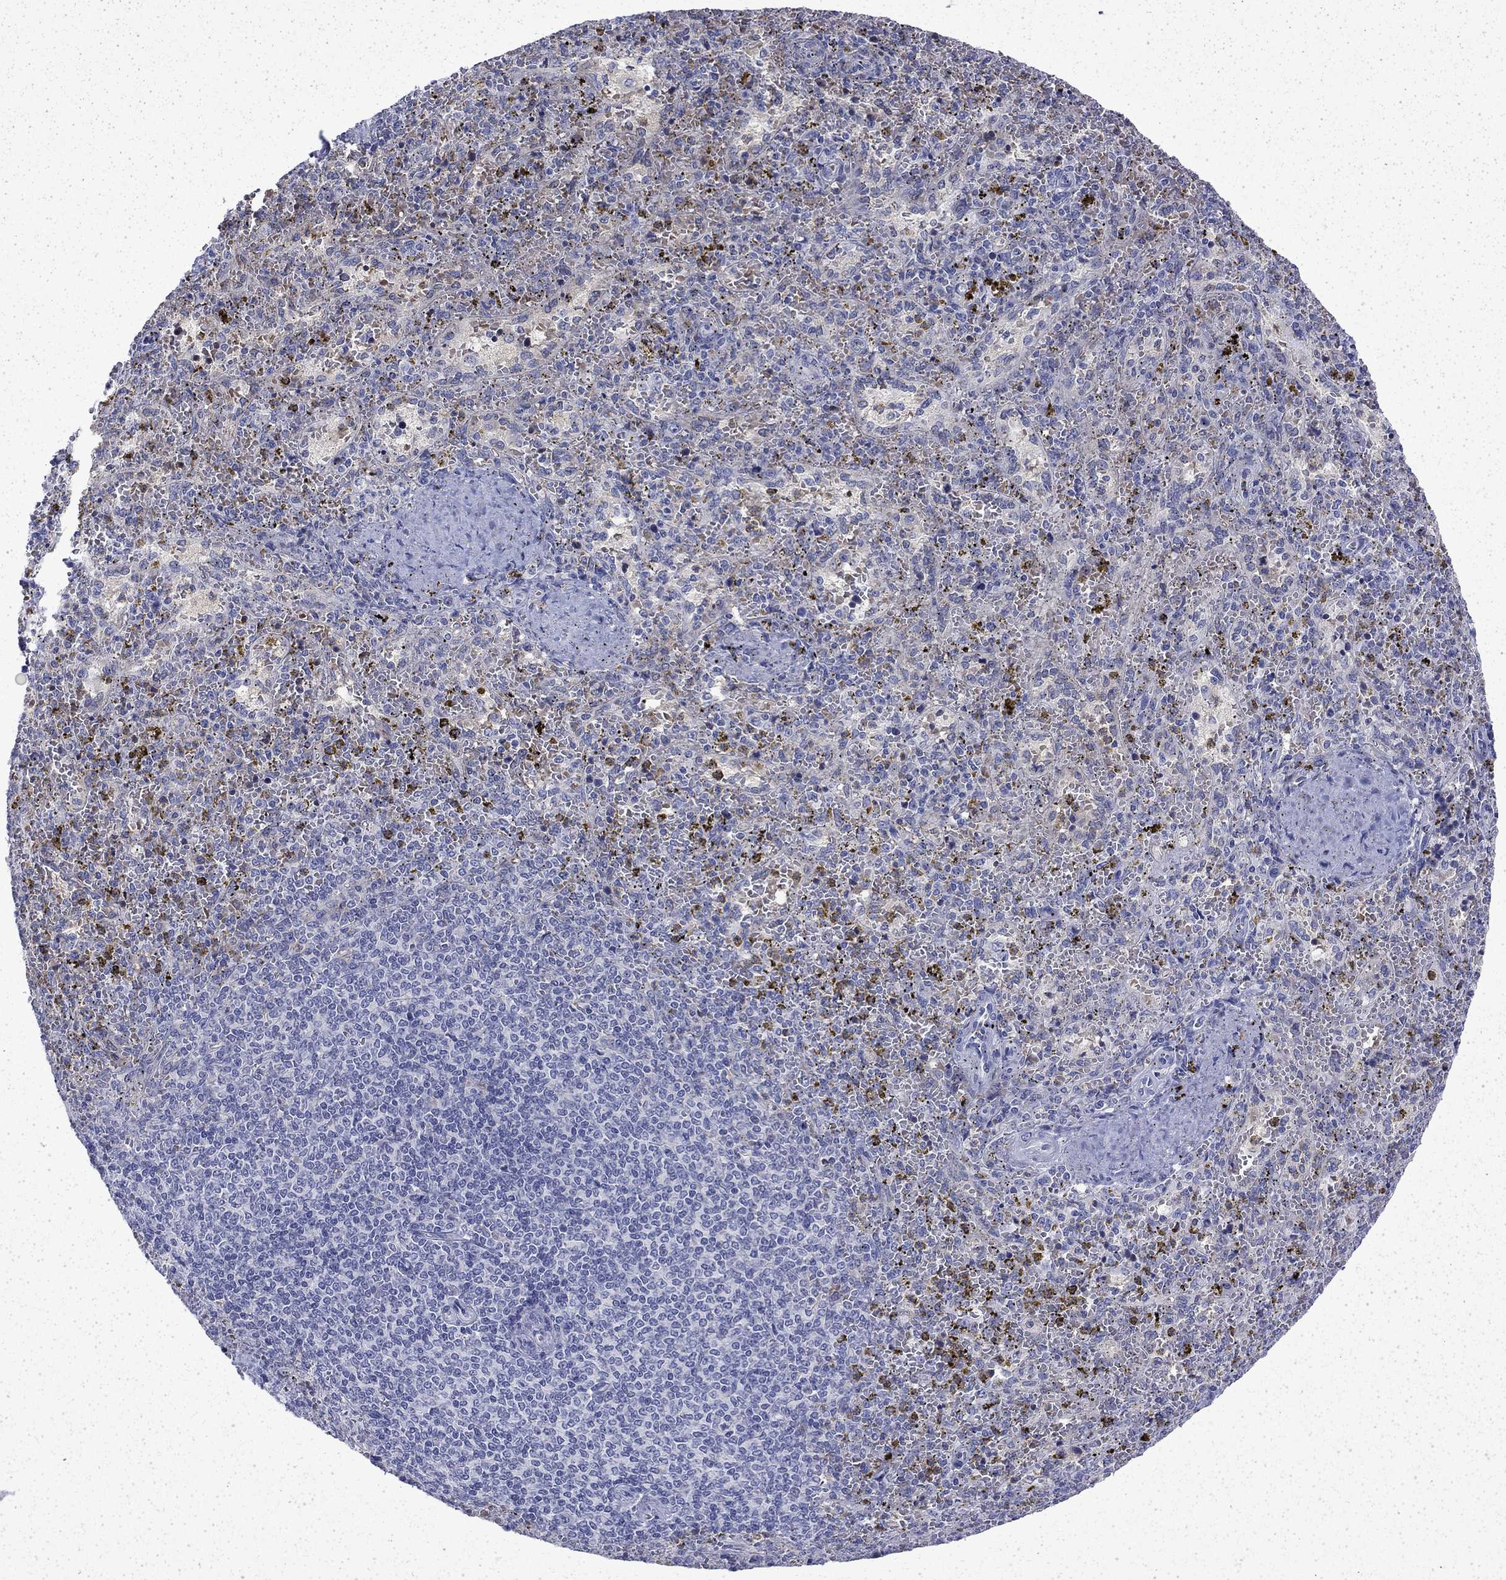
{"staining": {"intensity": "negative", "quantity": "none", "location": "none"}, "tissue": "spleen", "cell_type": "Cells in red pulp", "image_type": "normal", "snomed": [{"axis": "morphology", "description": "Normal tissue, NOS"}, {"axis": "topography", "description": "Spleen"}], "caption": "The immunohistochemistry (IHC) micrograph has no significant staining in cells in red pulp of spleen. The staining was performed using DAB (3,3'-diaminobenzidine) to visualize the protein expression in brown, while the nuclei were stained in blue with hematoxylin (Magnification: 20x).", "gene": "ENPP6", "patient": {"sex": "female", "age": 50}}